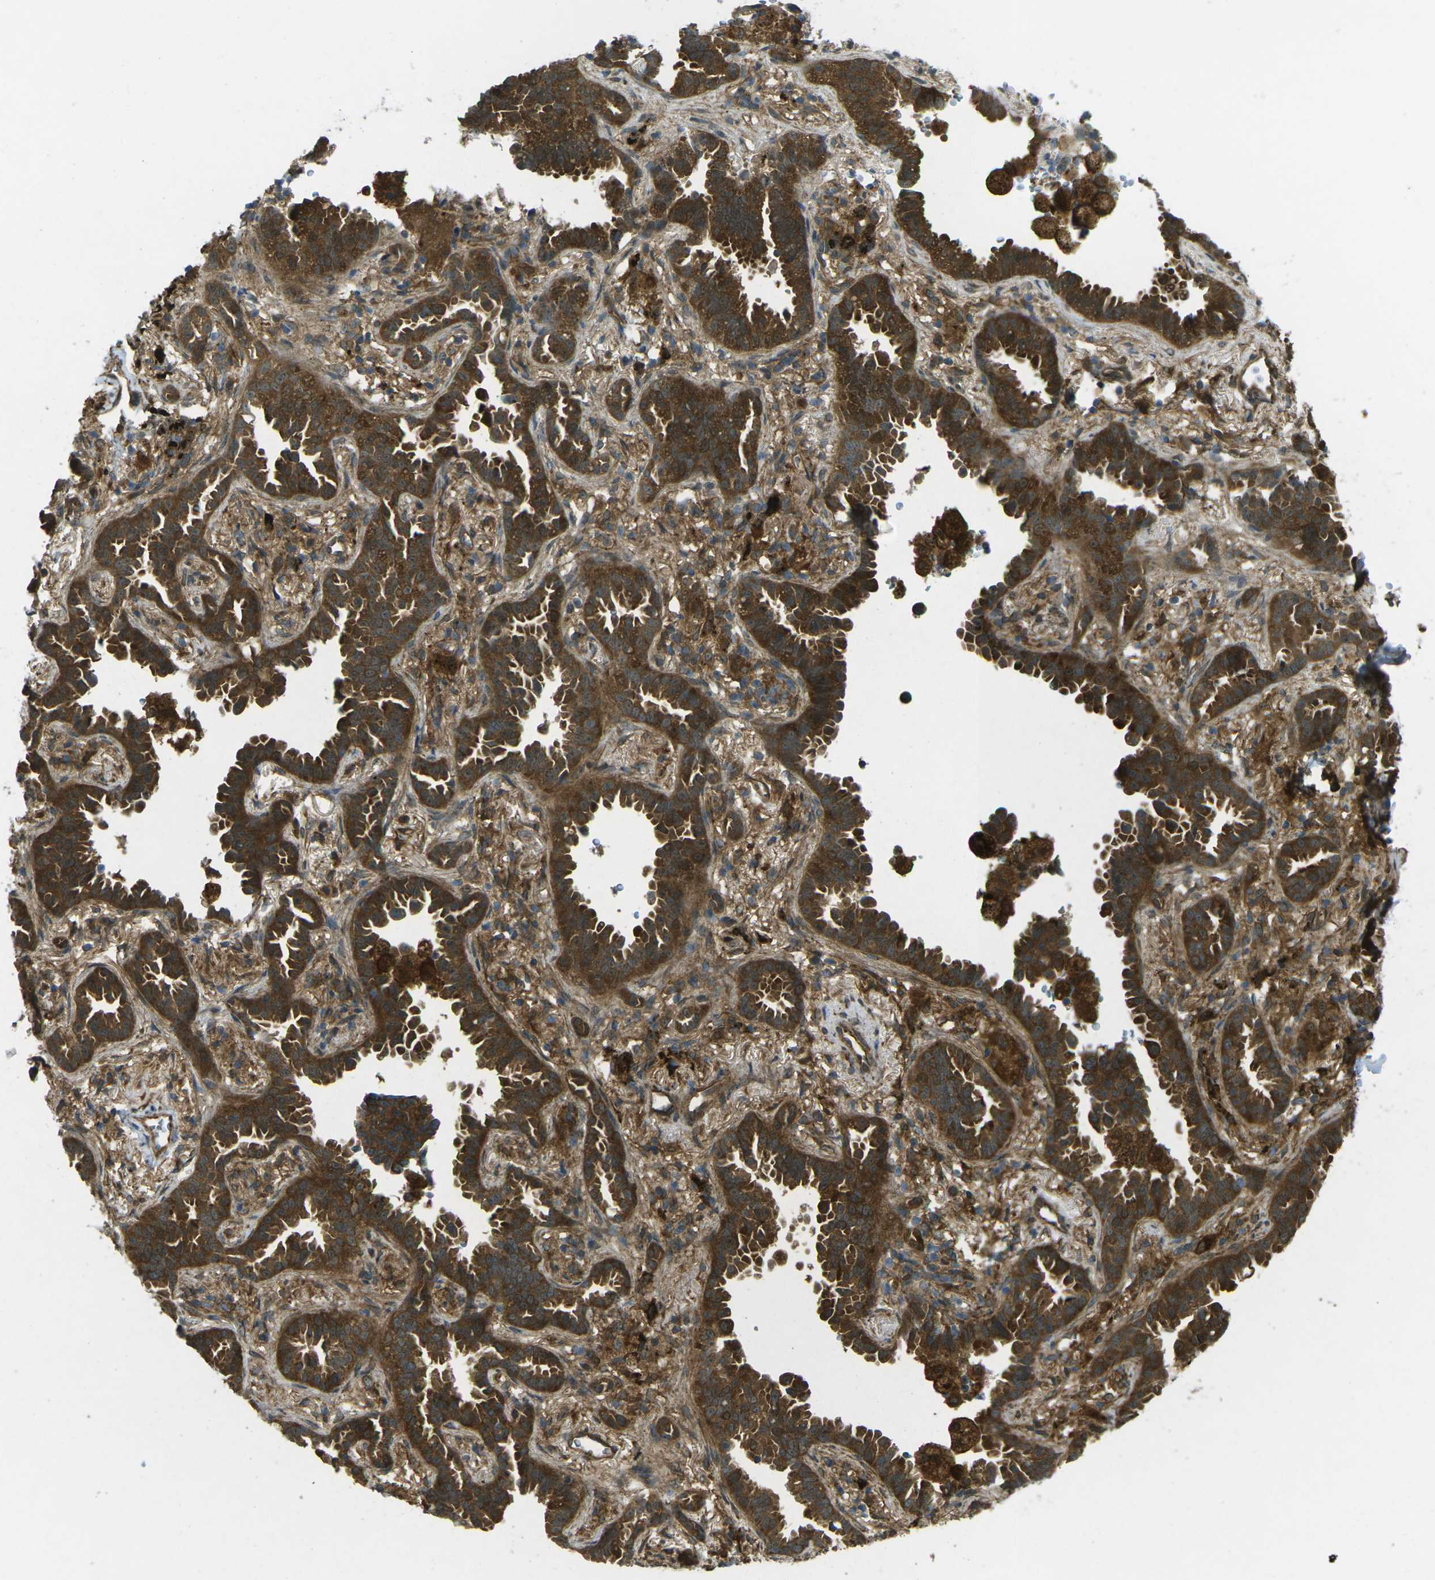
{"staining": {"intensity": "strong", "quantity": ">75%", "location": "cytoplasmic/membranous"}, "tissue": "lung cancer", "cell_type": "Tumor cells", "image_type": "cancer", "snomed": [{"axis": "morphology", "description": "Normal tissue, NOS"}, {"axis": "morphology", "description": "Adenocarcinoma, NOS"}, {"axis": "topography", "description": "Lung"}], "caption": "The immunohistochemical stain shows strong cytoplasmic/membranous positivity in tumor cells of lung cancer (adenocarcinoma) tissue.", "gene": "CHMP3", "patient": {"sex": "male", "age": 59}}